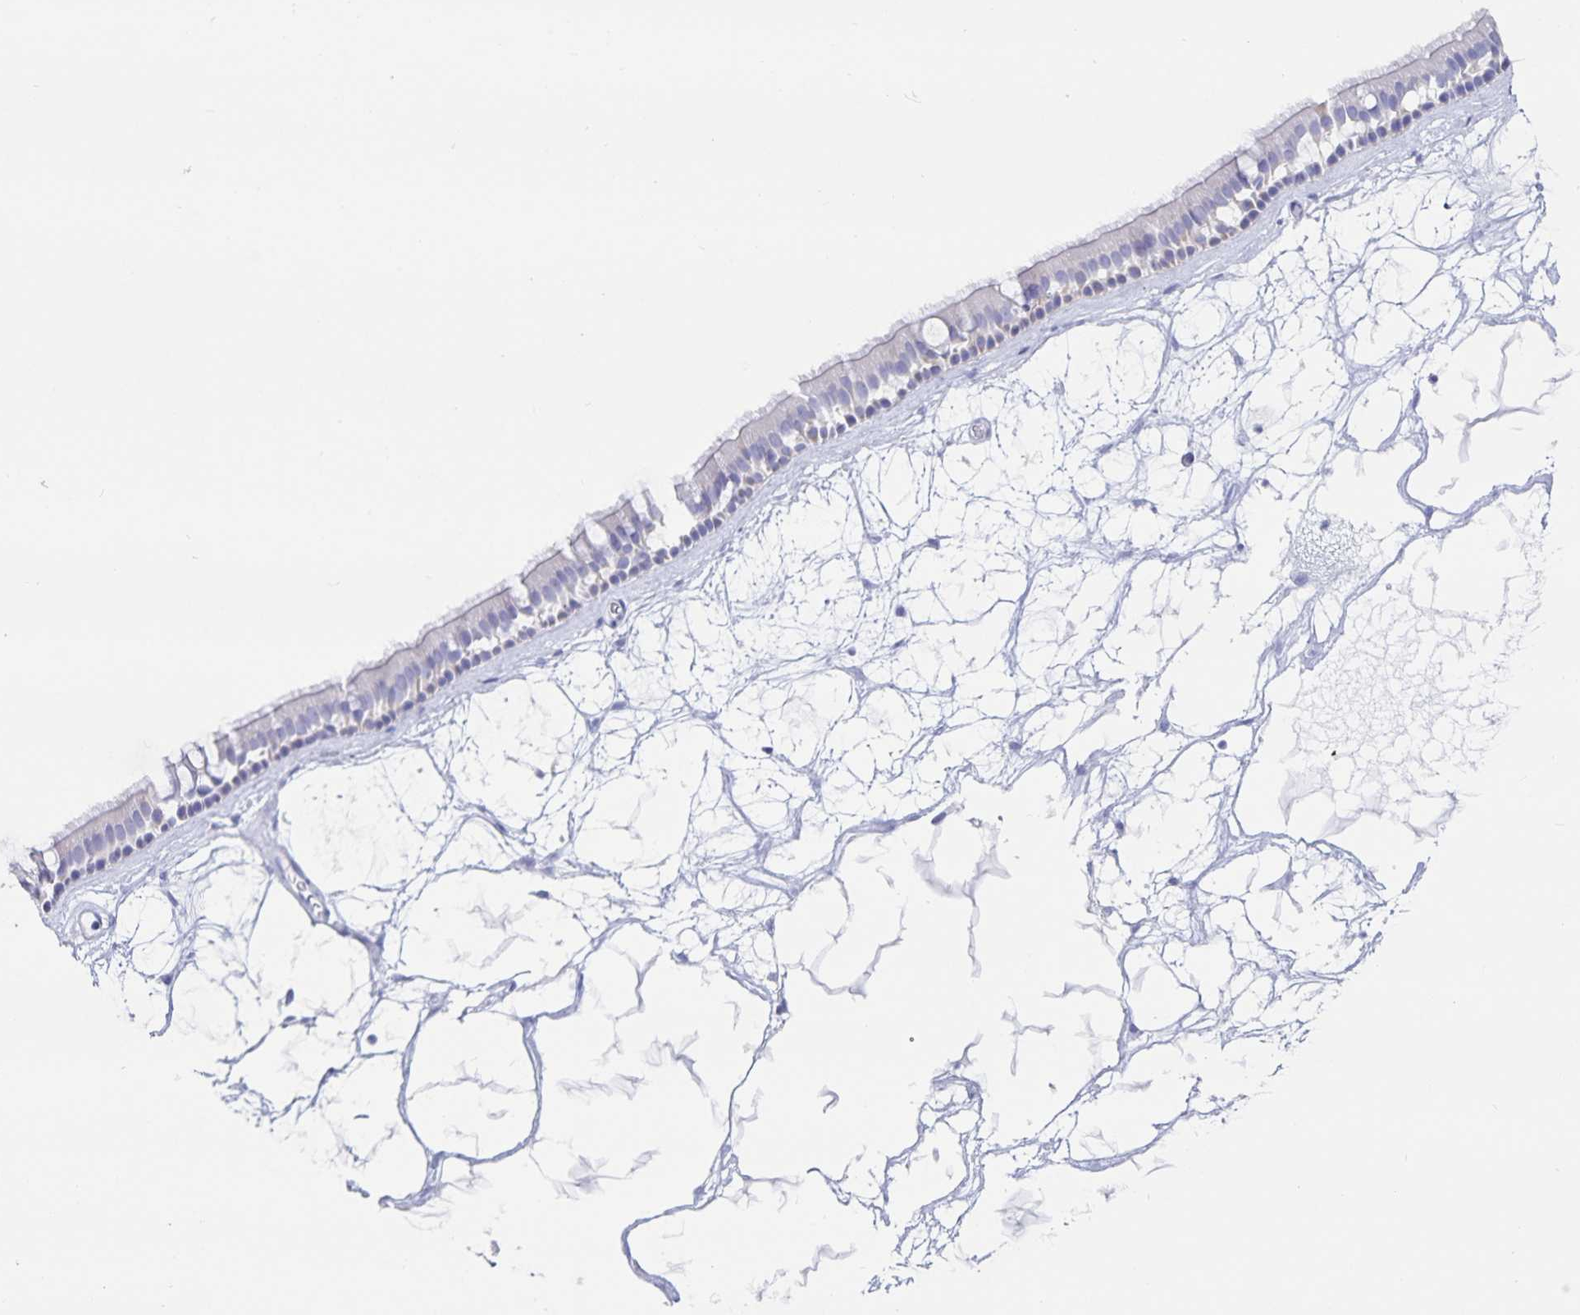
{"staining": {"intensity": "negative", "quantity": "none", "location": "none"}, "tissue": "nasopharynx", "cell_type": "Respiratory epithelial cells", "image_type": "normal", "snomed": [{"axis": "morphology", "description": "Normal tissue, NOS"}, {"axis": "topography", "description": "Nasopharynx"}], "caption": "IHC micrograph of benign nasopharynx: human nasopharynx stained with DAB (3,3'-diaminobenzidine) shows no significant protein staining in respiratory epithelial cells. (DAB IHC visualized using brightfield microscopy, high magnification).", "gene": "C19orf73", "patient": {"sex": "male", "age": 68}}